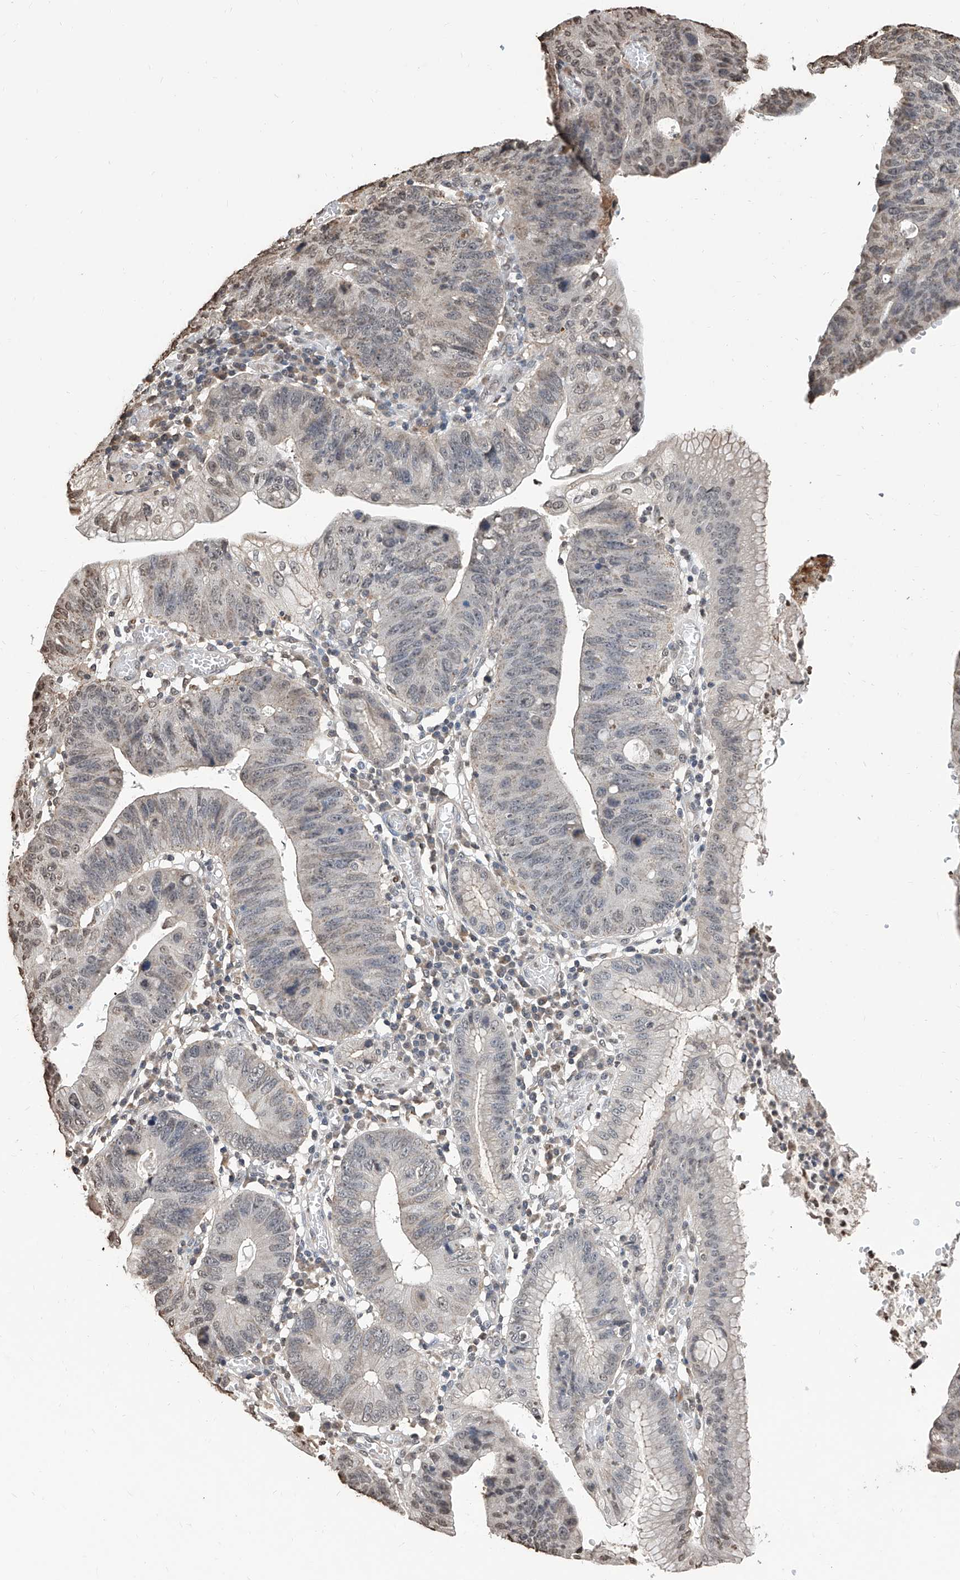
{"staining": {"intensity": "negative", "quantity": "none", "location": "none"}, "tissue": "stomach cancer", "cell_type": "Tumor cells", "image_type": "cancer", "snomed": [{"axis": "morphology", "description": "Adenocarcinoma, NOS"}, {"axis": "topography", "description": "Stomach"}], "caption": "A histopathology image of human adenocarcinoma (stomach) is negative for staining in tumor cells.", "gene": "RP9", "patient": {"sex": "male", "age": 59}}